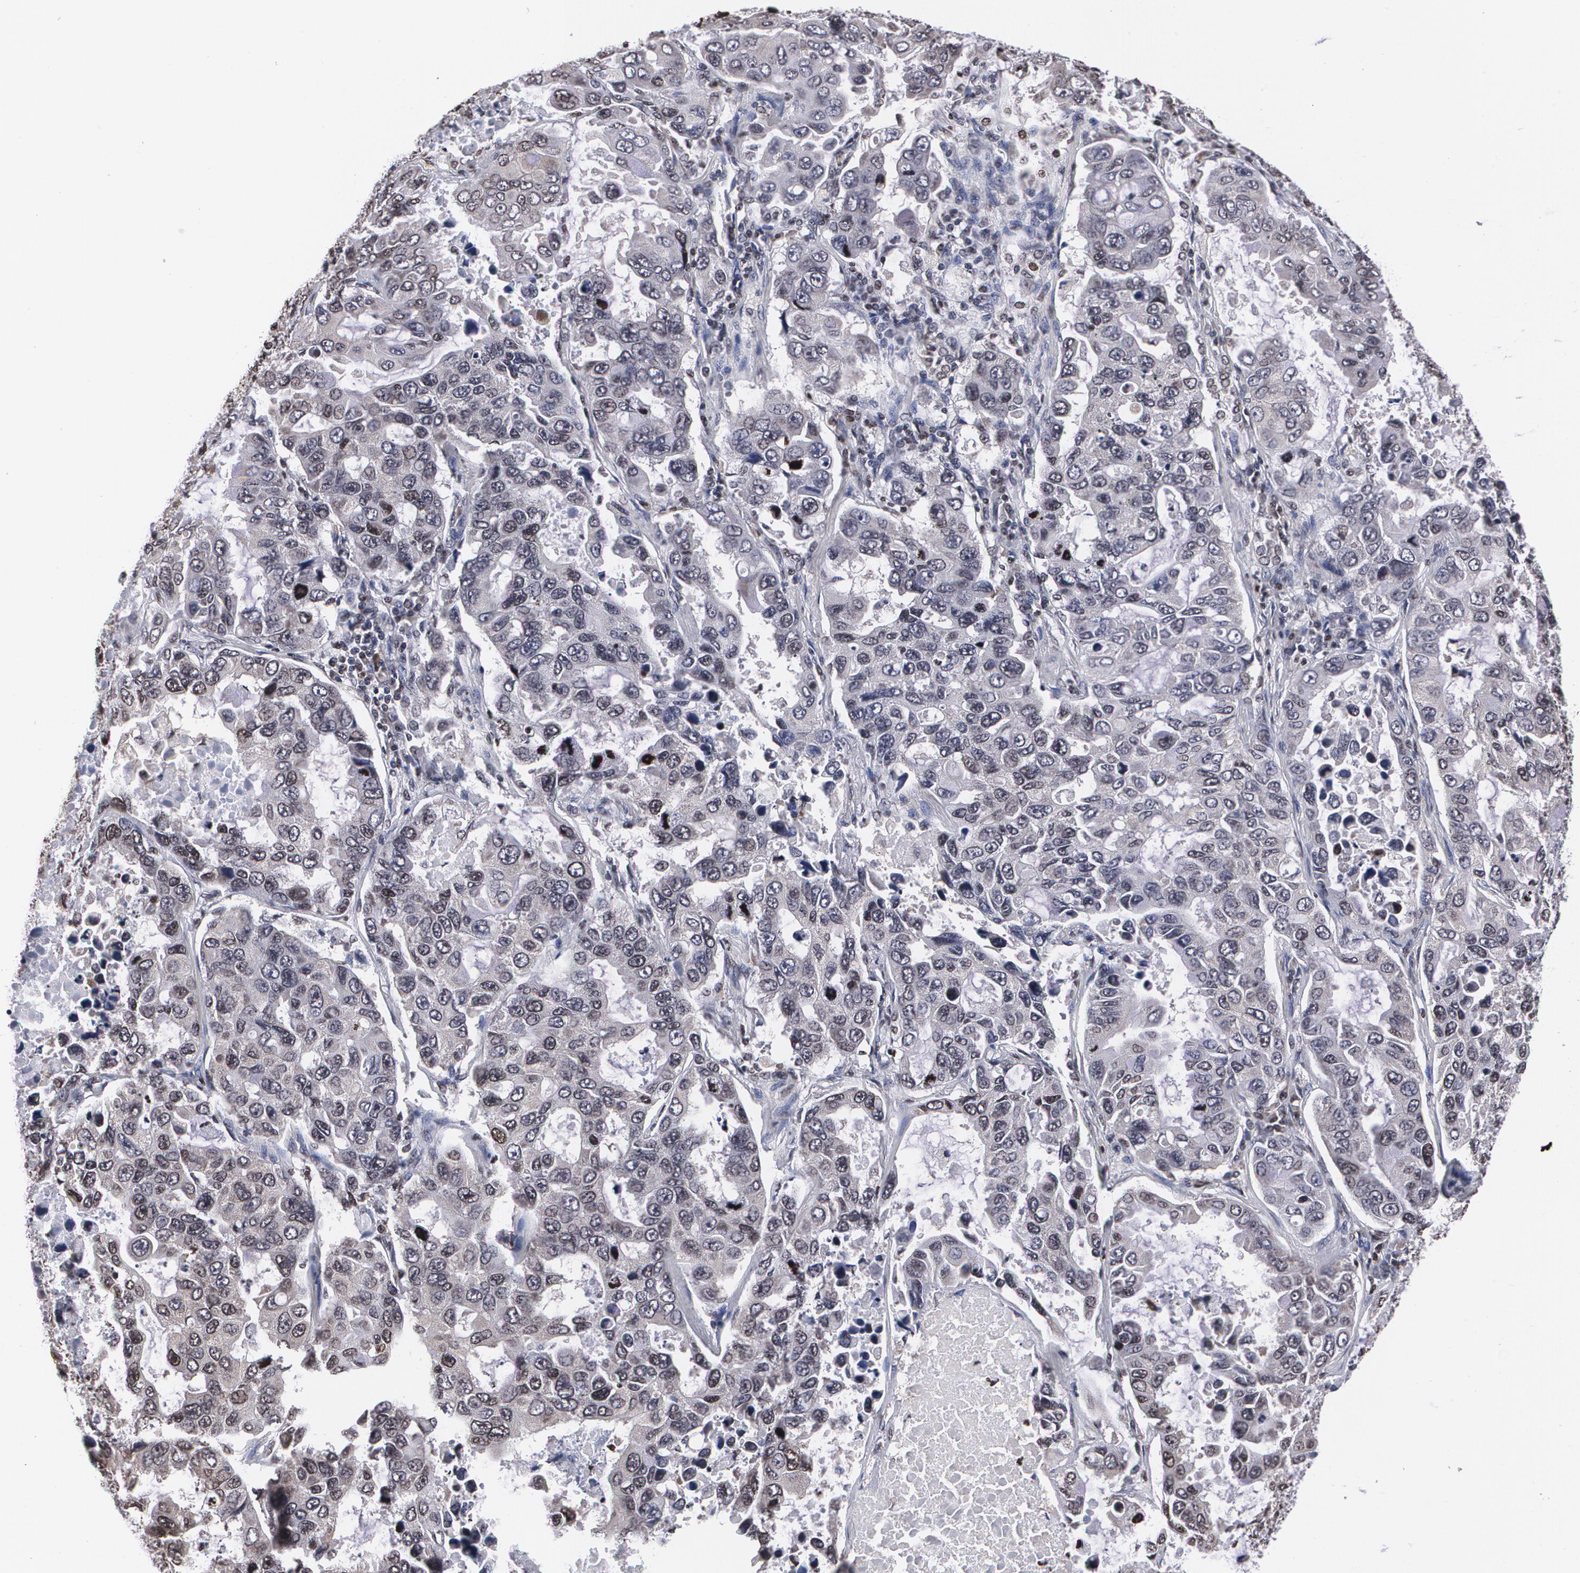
{"staining": {"intensity": "moderate", "quantity": "25%-75%", "location": "cytoplasmic/membranous,nuclear"}, "tissue": "lung cancer", "cell_type": "Tumor cells", "image_type": "cancer", "snomed": [{"axis": "morphology", "description": "Adenocarcinoma, NOS"}, {"axis": "topography", "description": "Lung"}], "caption": "There is medium levels of moderate cytoplasmic/membranous and nuclear expression in tumor cells of adenocarcinoma (lung), as demonstrated by immunohistochemical staining (brown color).", "gene": "MVP", "patient": {"sex": "male", "age": 64}}